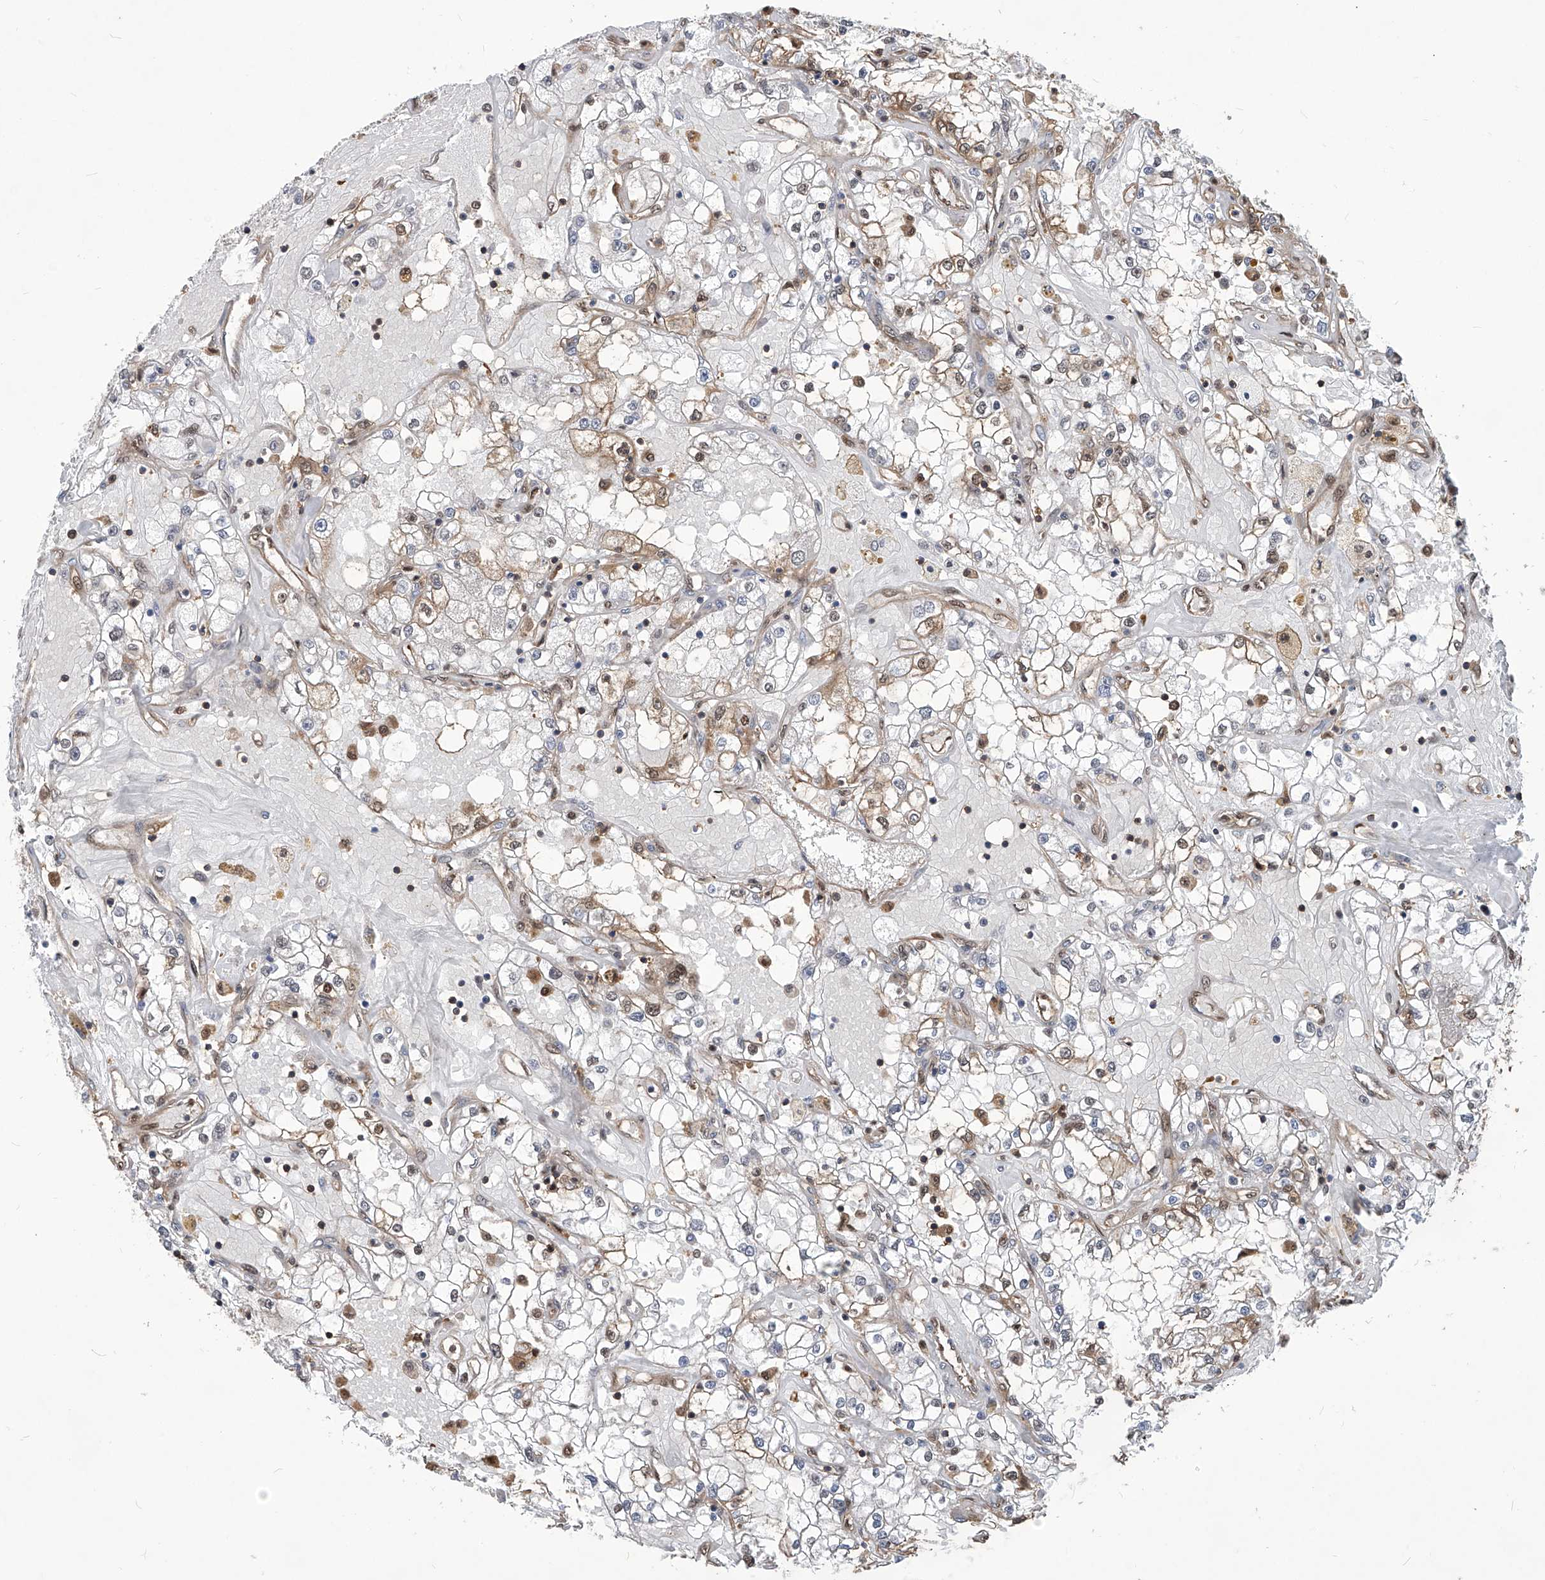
{"staining": {"intensity": "weak", "quantity": "<25%", "location": "cytoplasmic/membranous,nuclear"}, "tissue": "renal cancer", "cell_type": "Tumor cells", "image_type": "cancer", "snomed": [{"axis": "morphology", "description": "Adenocarcinoma, NOS"}, {"axis": "topography", "description": "Kidney"}], "caption": "The image exhibits no staining of tumor cells in renal adenocarcinoma.", "gene": "PSMB1", "patient": {"sex": "male", "age": 56}}